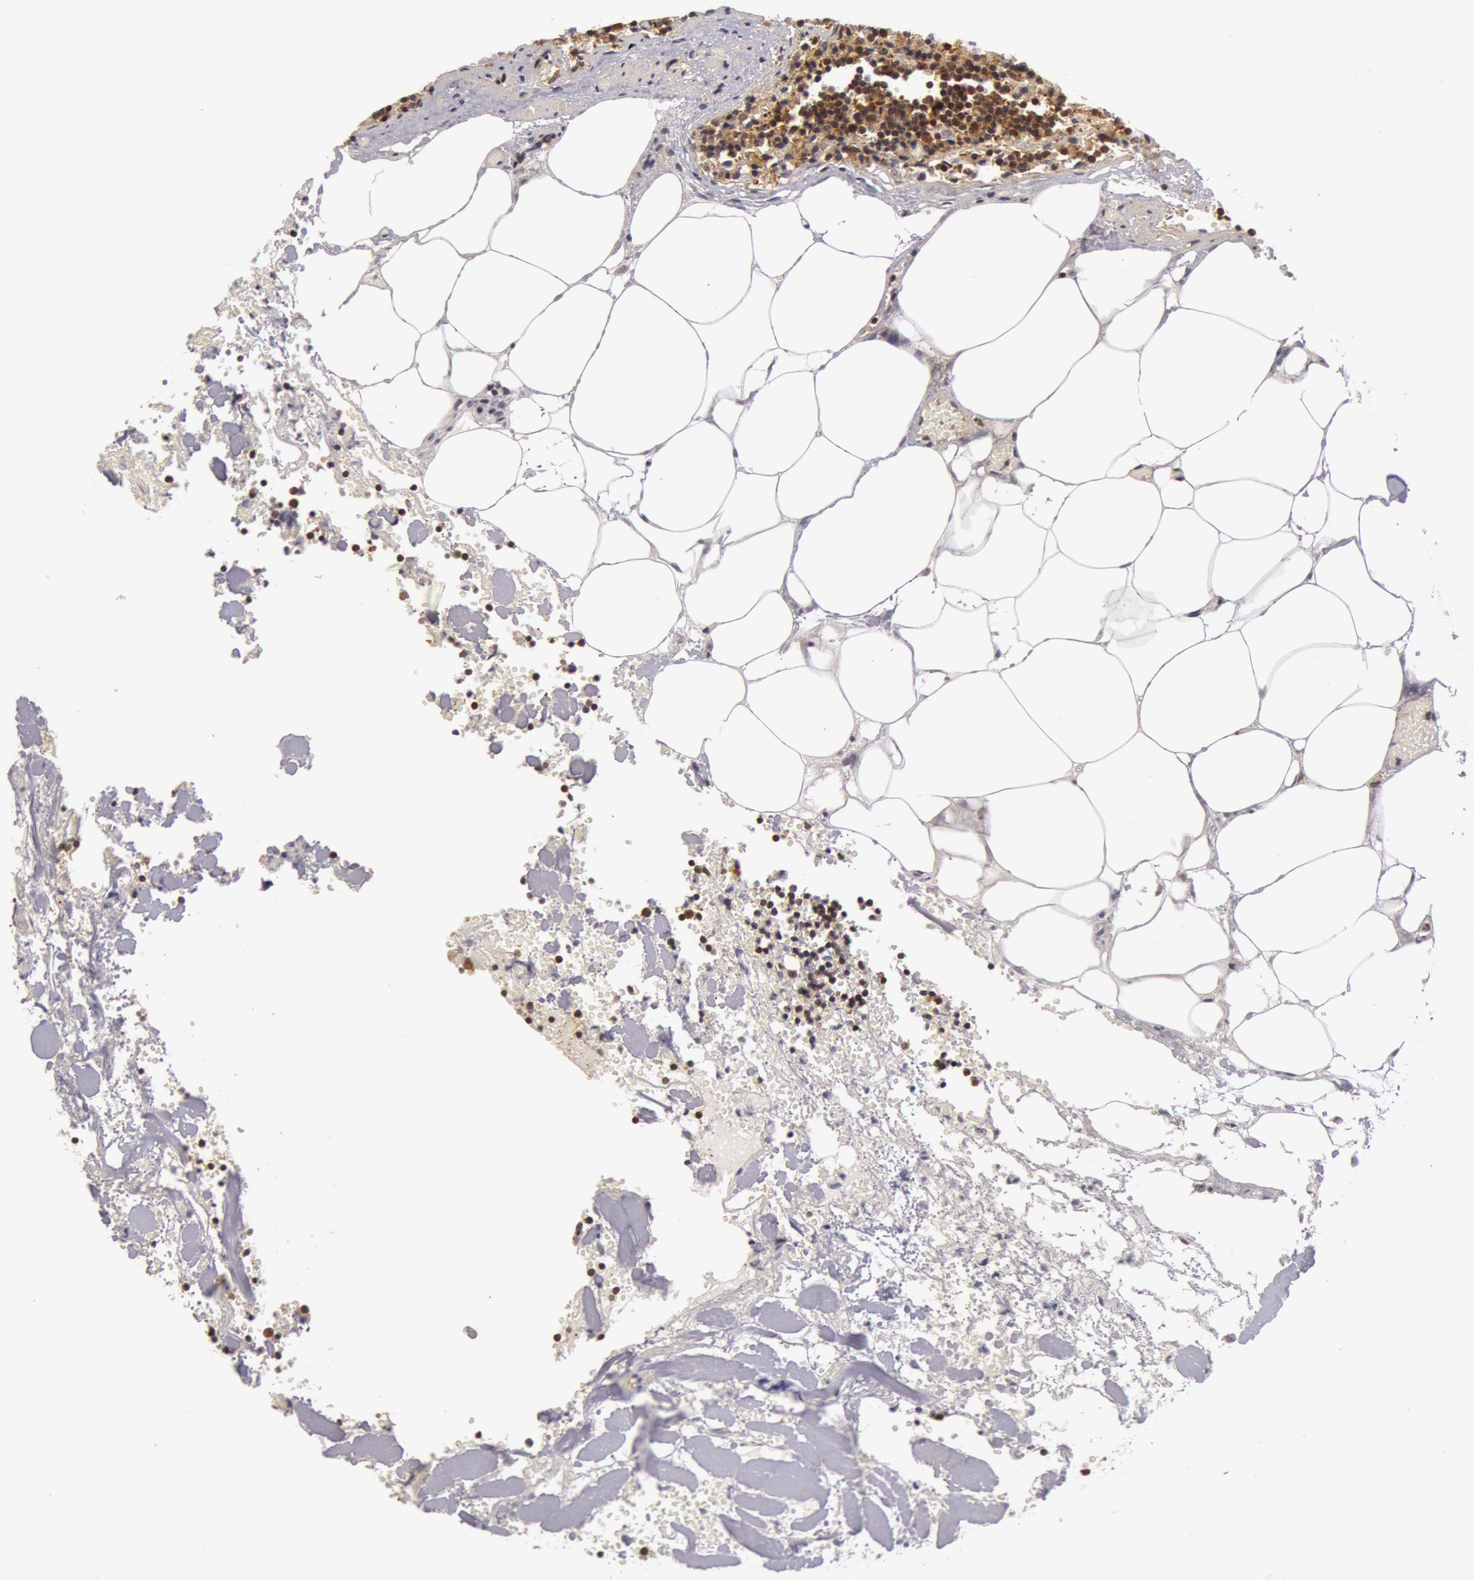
{"staining": {"intensity": "moderate", "quantity": ">75%", "location": "cytoplasmic/membranous"}, "tissue": "lymph node", "cell_type": "Germinal center cells", "image_type": "normal", "snomed": [{"axis": "morphology", "description": "Normal tissue, NOS"}, {"axis": "topography", "description": "Lymph node"}], "caption": "Protein staining shows moderate cytoplasmic/membranous positivity in approximately >75% of germinal center cells in unremarkable lymph node.", "gene": "ZNF350", "patient": {"sex": "male", "age": 58}}